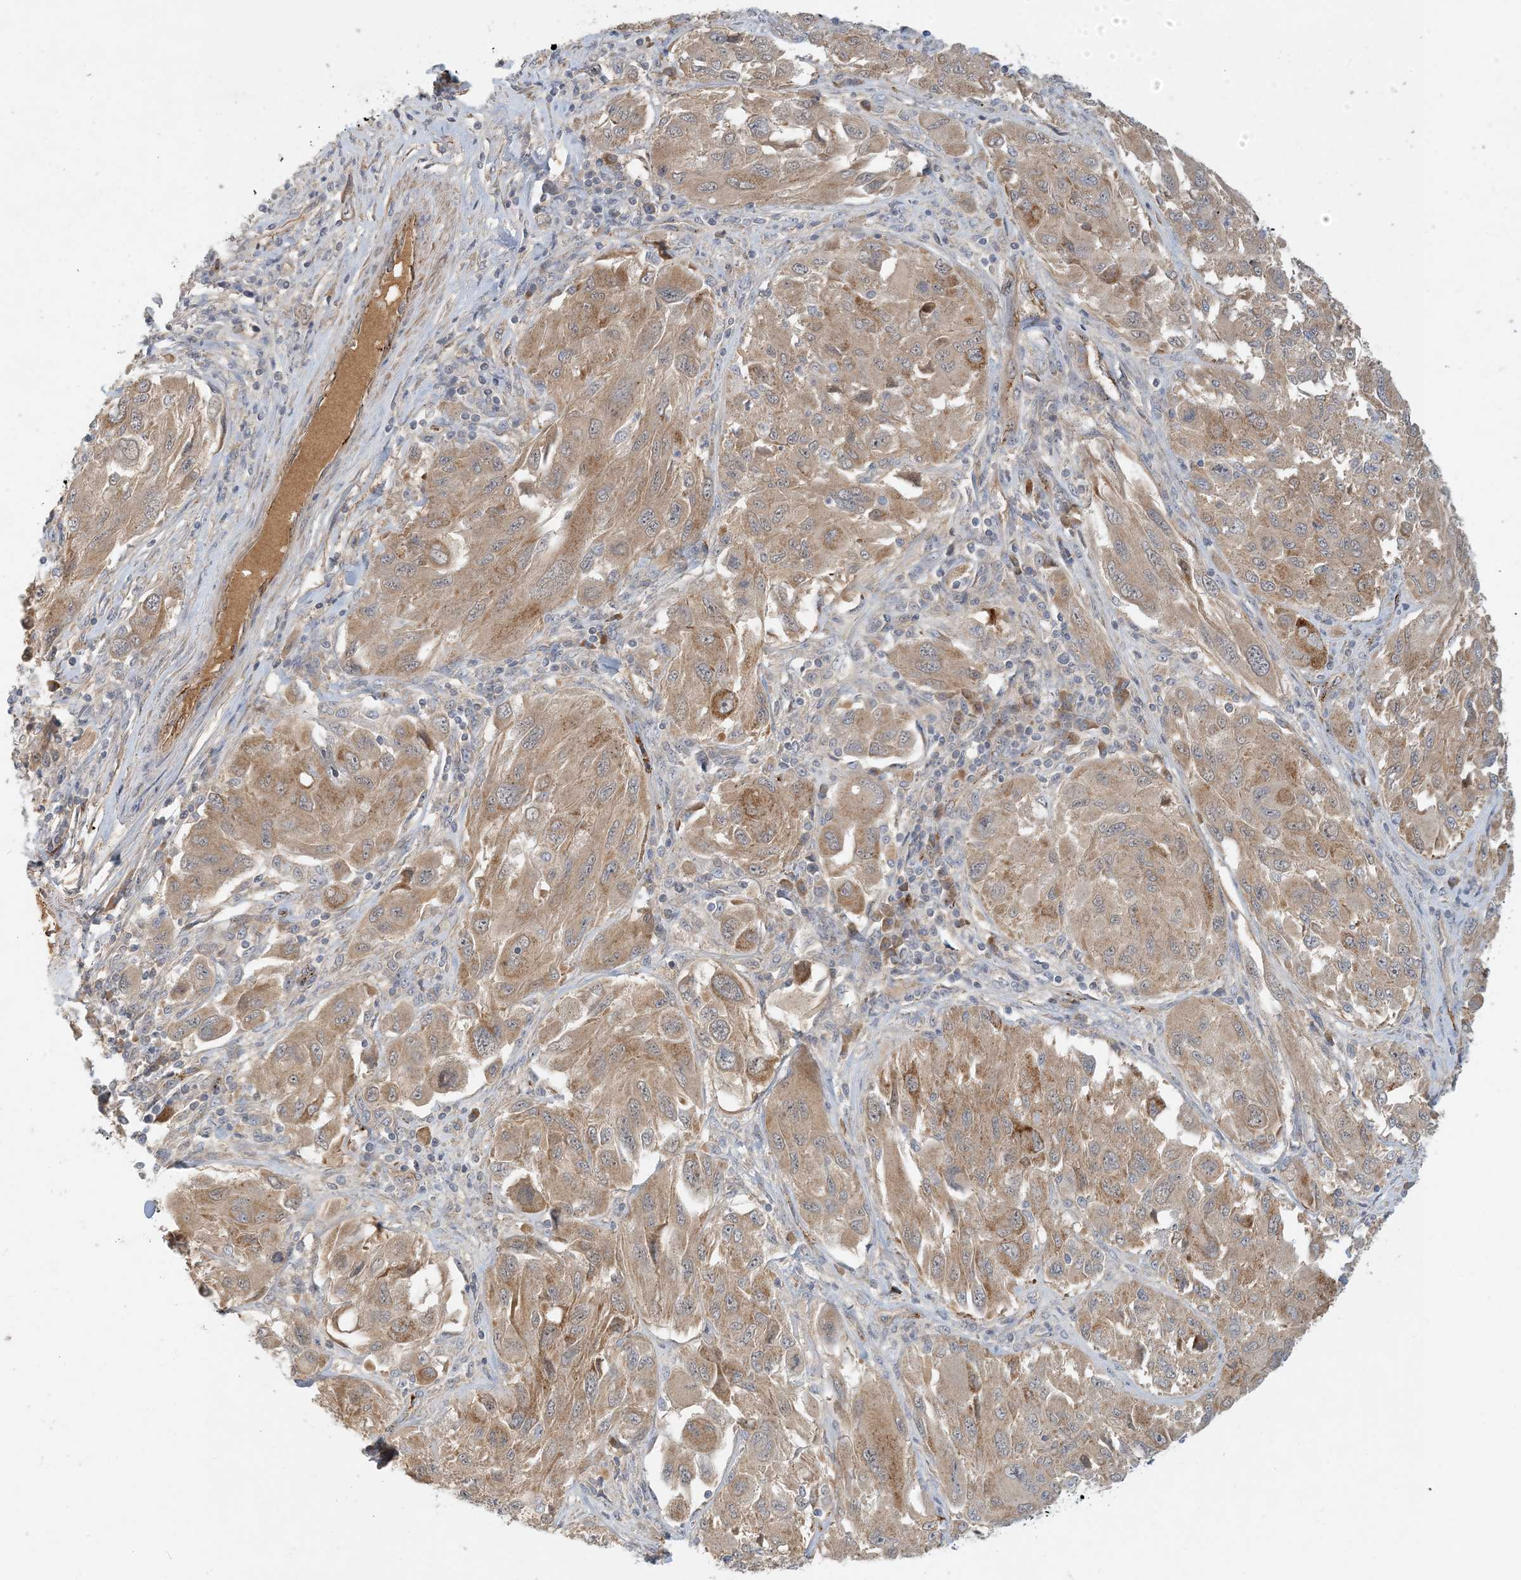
{"staining": {"intensity": "moderate", "quantity": ">75%", "location": "cytoplasmic/membranous"}, "tissue": "melanoma", "cell_type": "Tumor cells", "image_type": "cancer", "snomed": [{"axis": "morphology", "description": "Malignant melanoma, NOS"}, {"axis": "topography", "description": "Skin"}], "caption": "Immunohistochemistry (IHC) (DAB) staining of human melanoma demonstrates moderate cytoplasmic/membranous protein staining in about >75% of tumor cells.", "gene": "ZBTB3", "patient": {"sex": "female", "age": 91}}